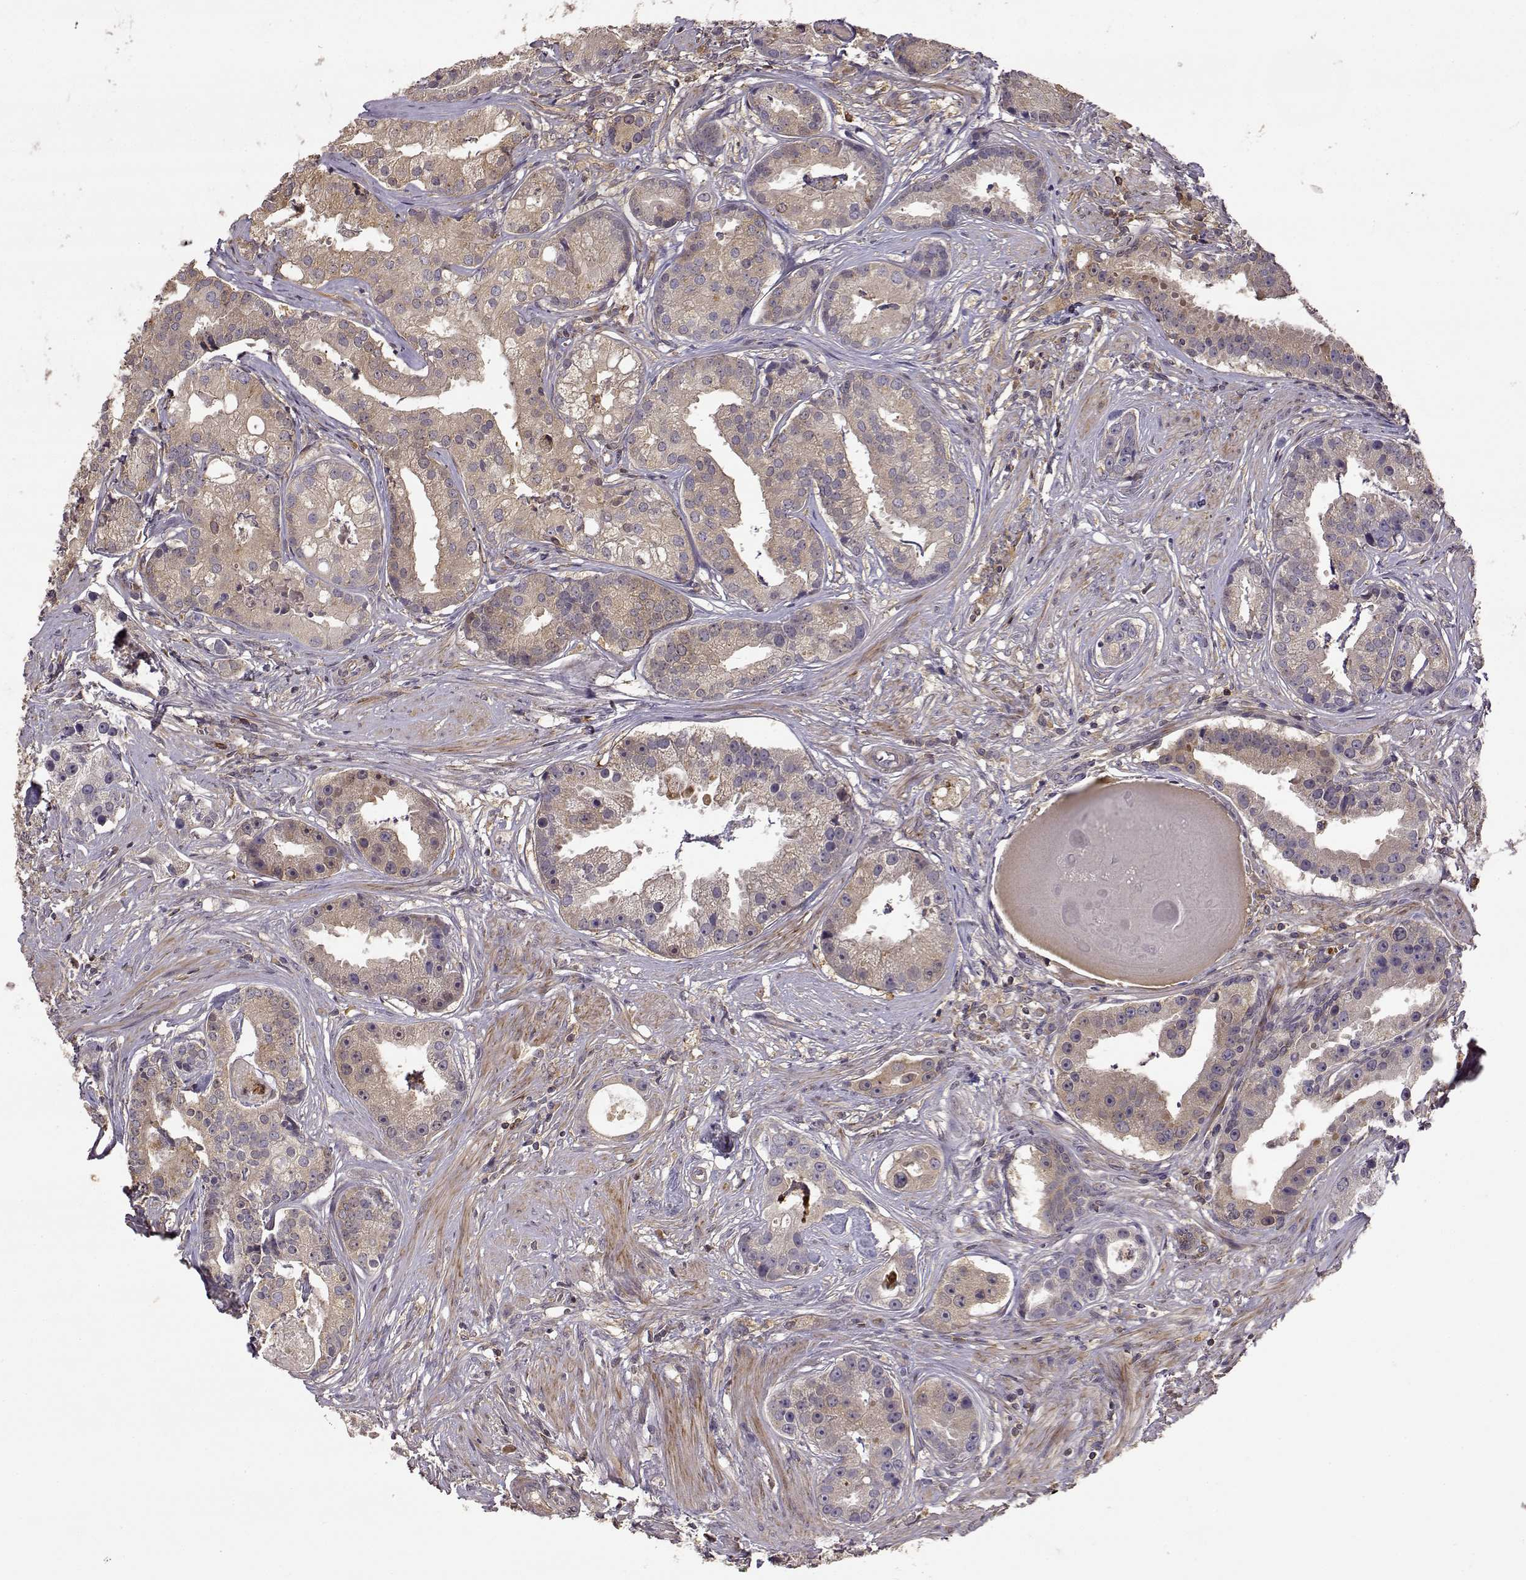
{"staining": {"intensity": "weak", "quantity": ">75%", "location": "cytoplasmic/membranous"}, "tissue": "prostate cancer", "cell_type": "Tumor cells", "image_type": "cancer", "snomed": [{"axis": "morphology", "description": "Adenocarcinoma, NOS"}, {"axis": "topography", "description": "Prostate and seminal vesicle, NOS"}, {"axis": "topography", "description": "Prostate"}], "caption": "Protein expression analysis of human prostate cancer (adenocarcinoma) reveals weak cytoplasmic/membranous positivity in about >75% of tumor cells. (DAB IHC, brown staining for protein, blue staining for nuclei).", "gene": "CRIM1", "patient": {"sex": "male", "age": 44}}